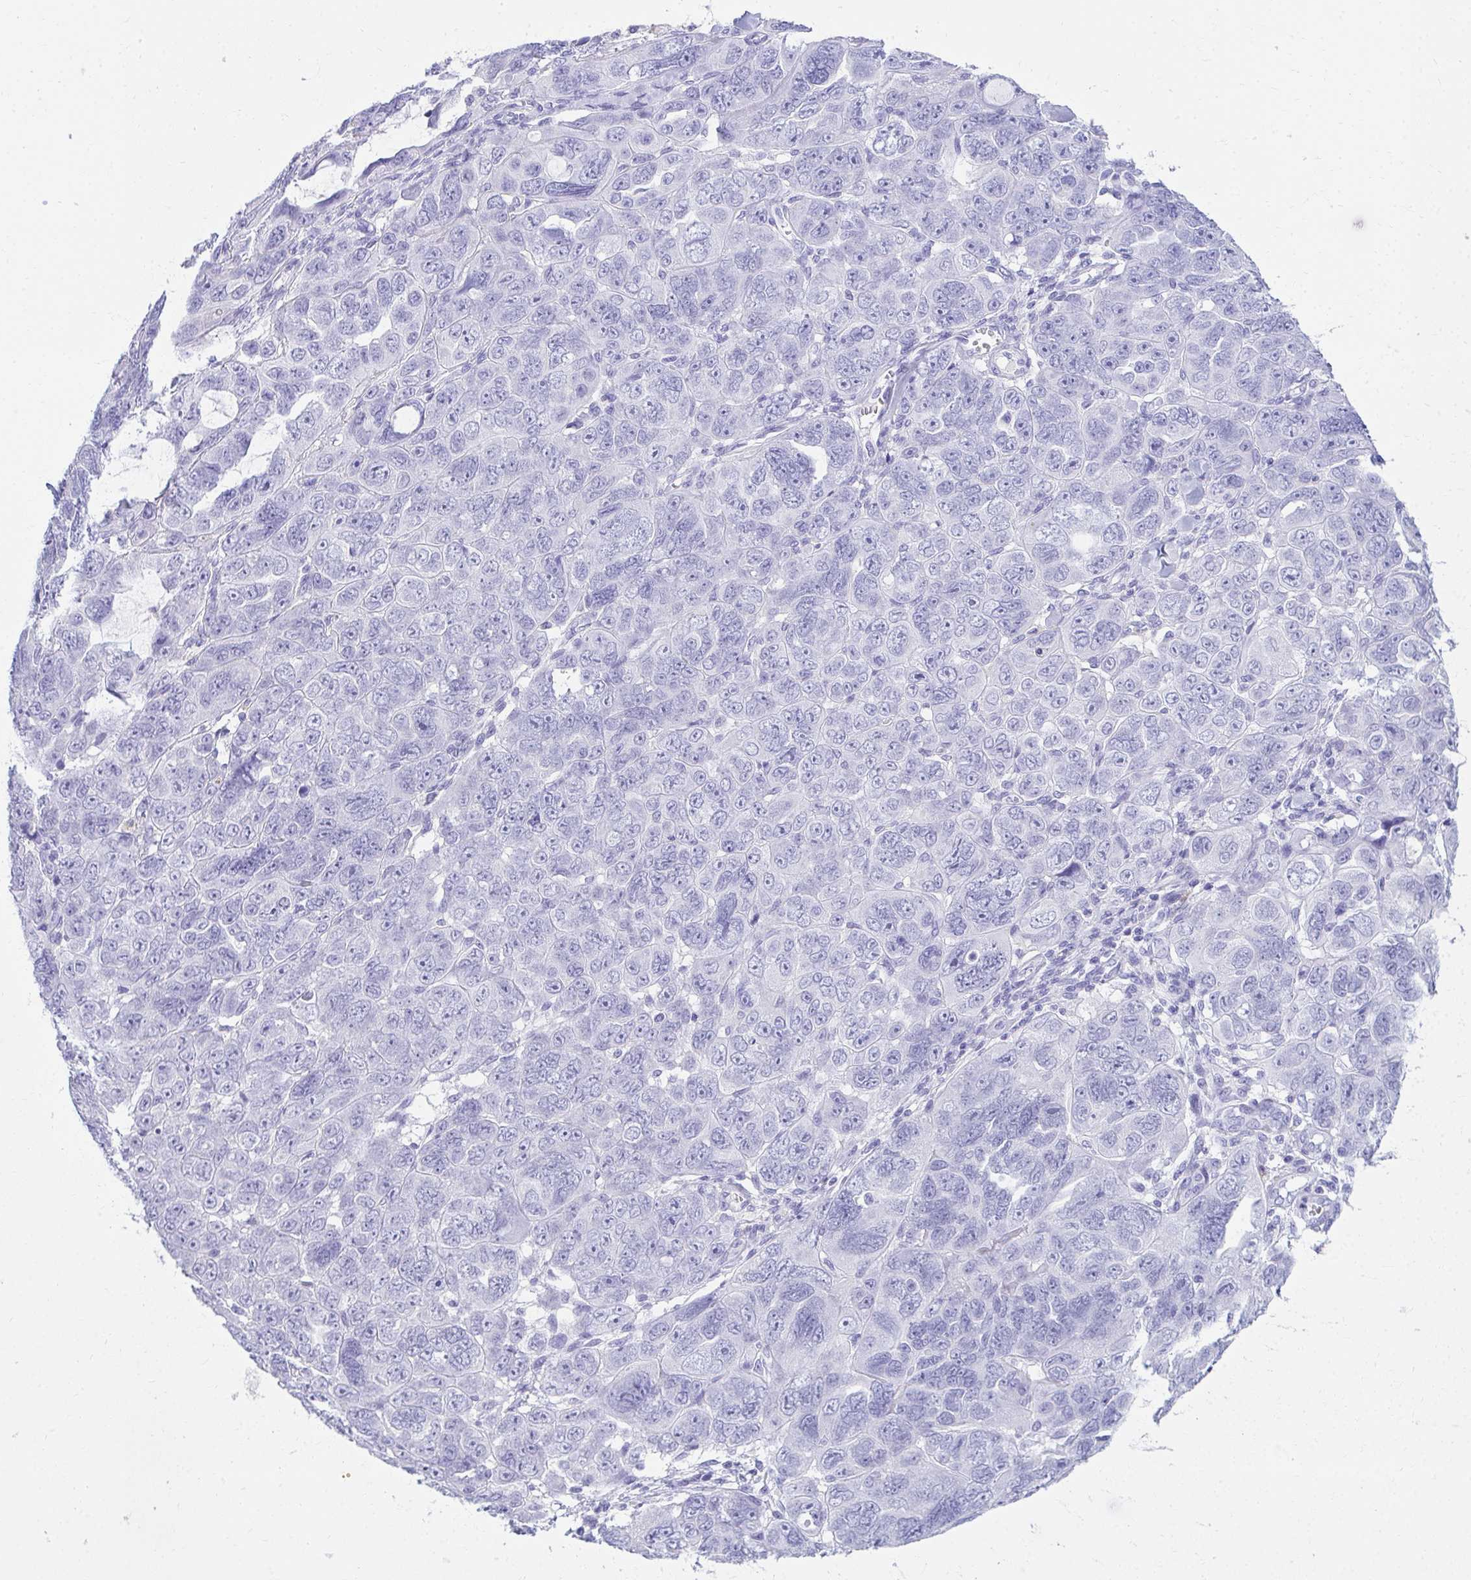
{"staining": {"intensity": "negative", "quantity": "none", "location": "none"}, "tissue": "ovarian cancer", "cell_type": "Tumor cells", "image_type": "cancer", "snomed": [{"axis": "morphology", "description": "Cystadenocarcinoma, serous, NOS"}, {"axis": "topography", "description": "Ovary"}], "caption": "IHC histopathology image of neoplastic tissue: human ovarian cancer stained with DAB (3,3'-diaminobenzidine) exhibits no significant protein expression in tumor cells.", "gene": "SEC14L3", "patient": {"sex": "female", "age": 63}}